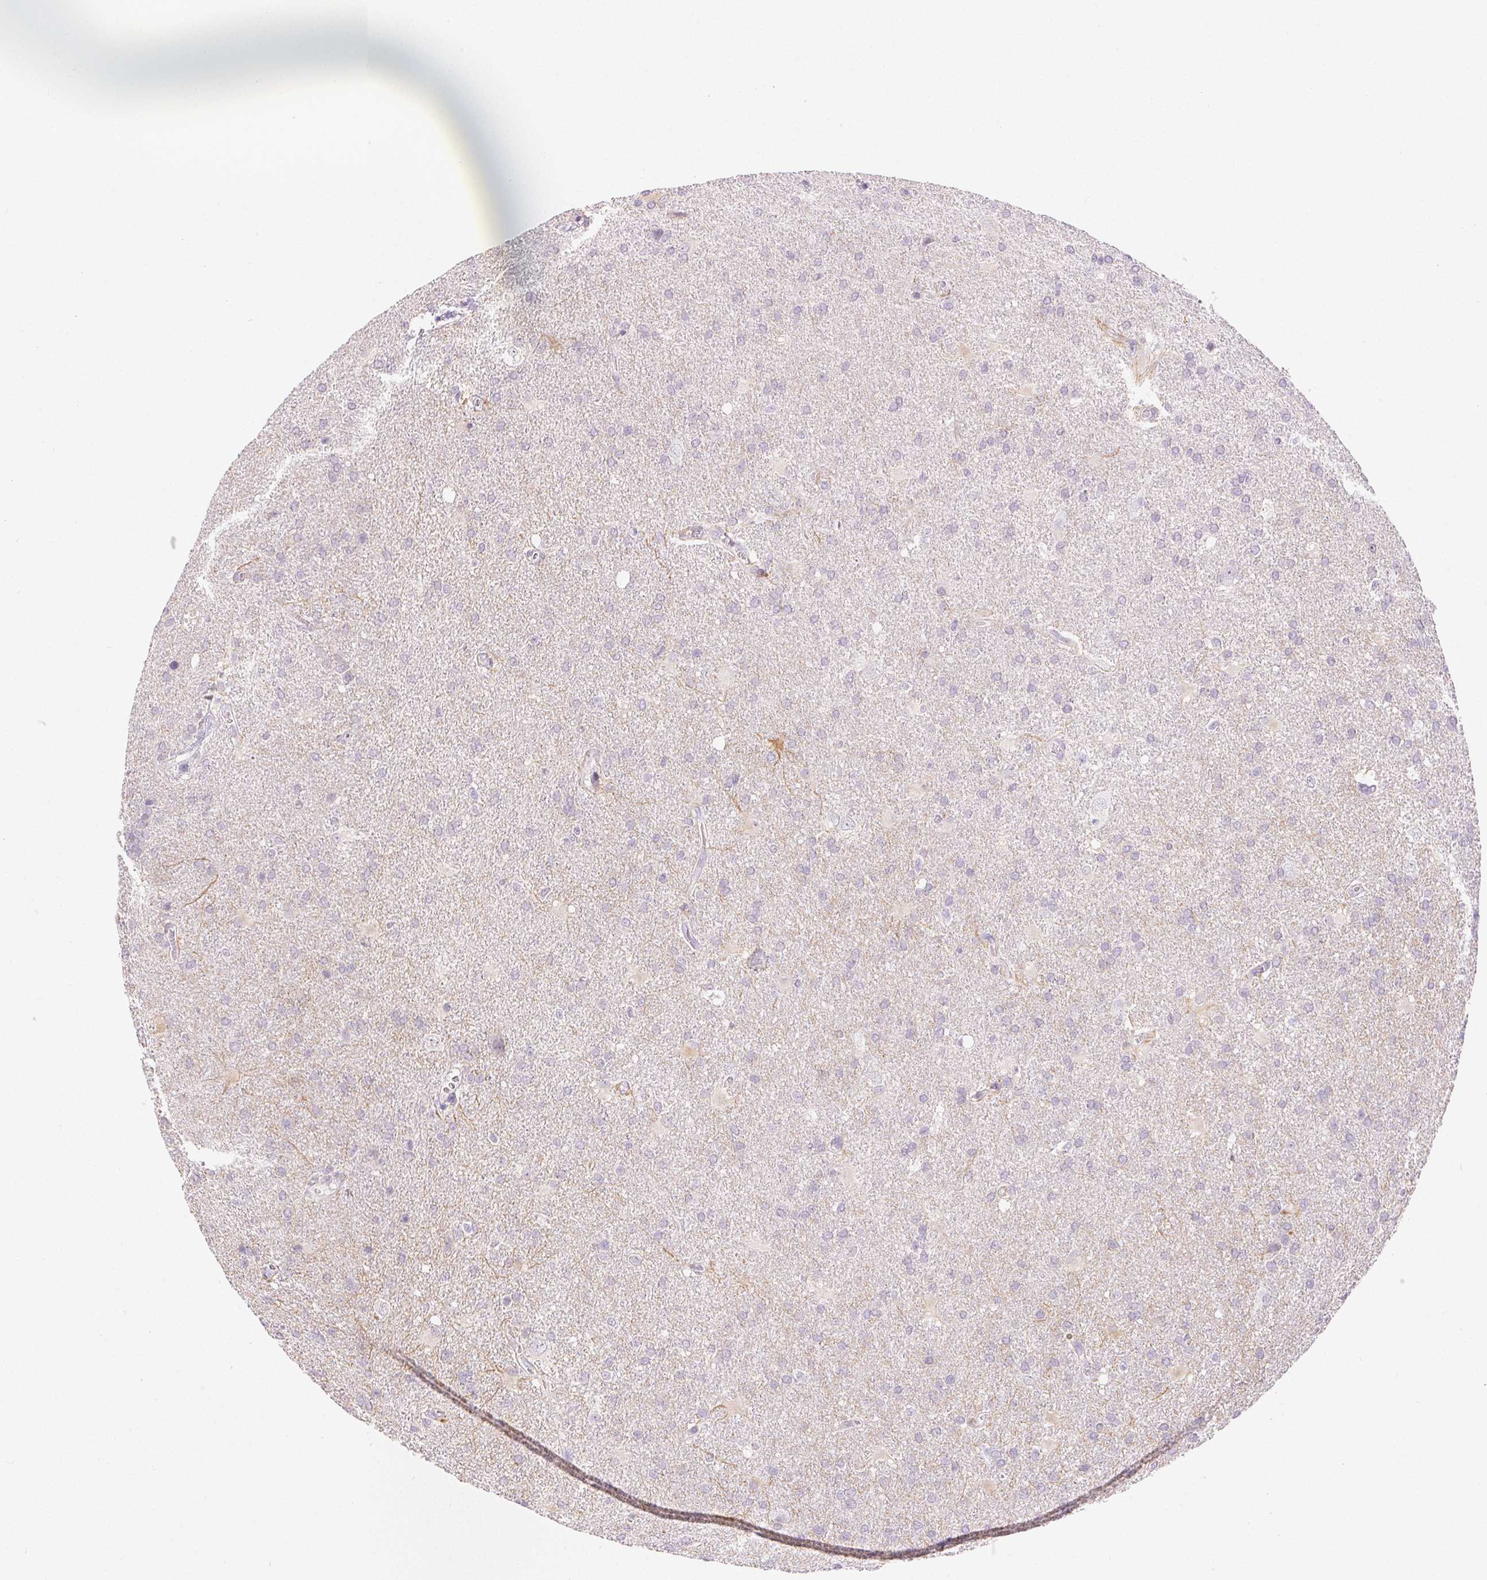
{"staining": {"intensity": "negative", "quantity": "none", "location": "none"}, "tissue": "glioma", "cell_type": "Tumor cells", "image_type": "cancer", "snomed": [{"axis": "morphology", "description": "Glioma, malignant, Low grade"}, {"axis": "topography", "description": "Brain"}], "caption": "Histopathology image shows no significant protein expression in tumor cells of glioma.", "gene": "SFTPD", "patient": {"sex": "male", "age": 66}}